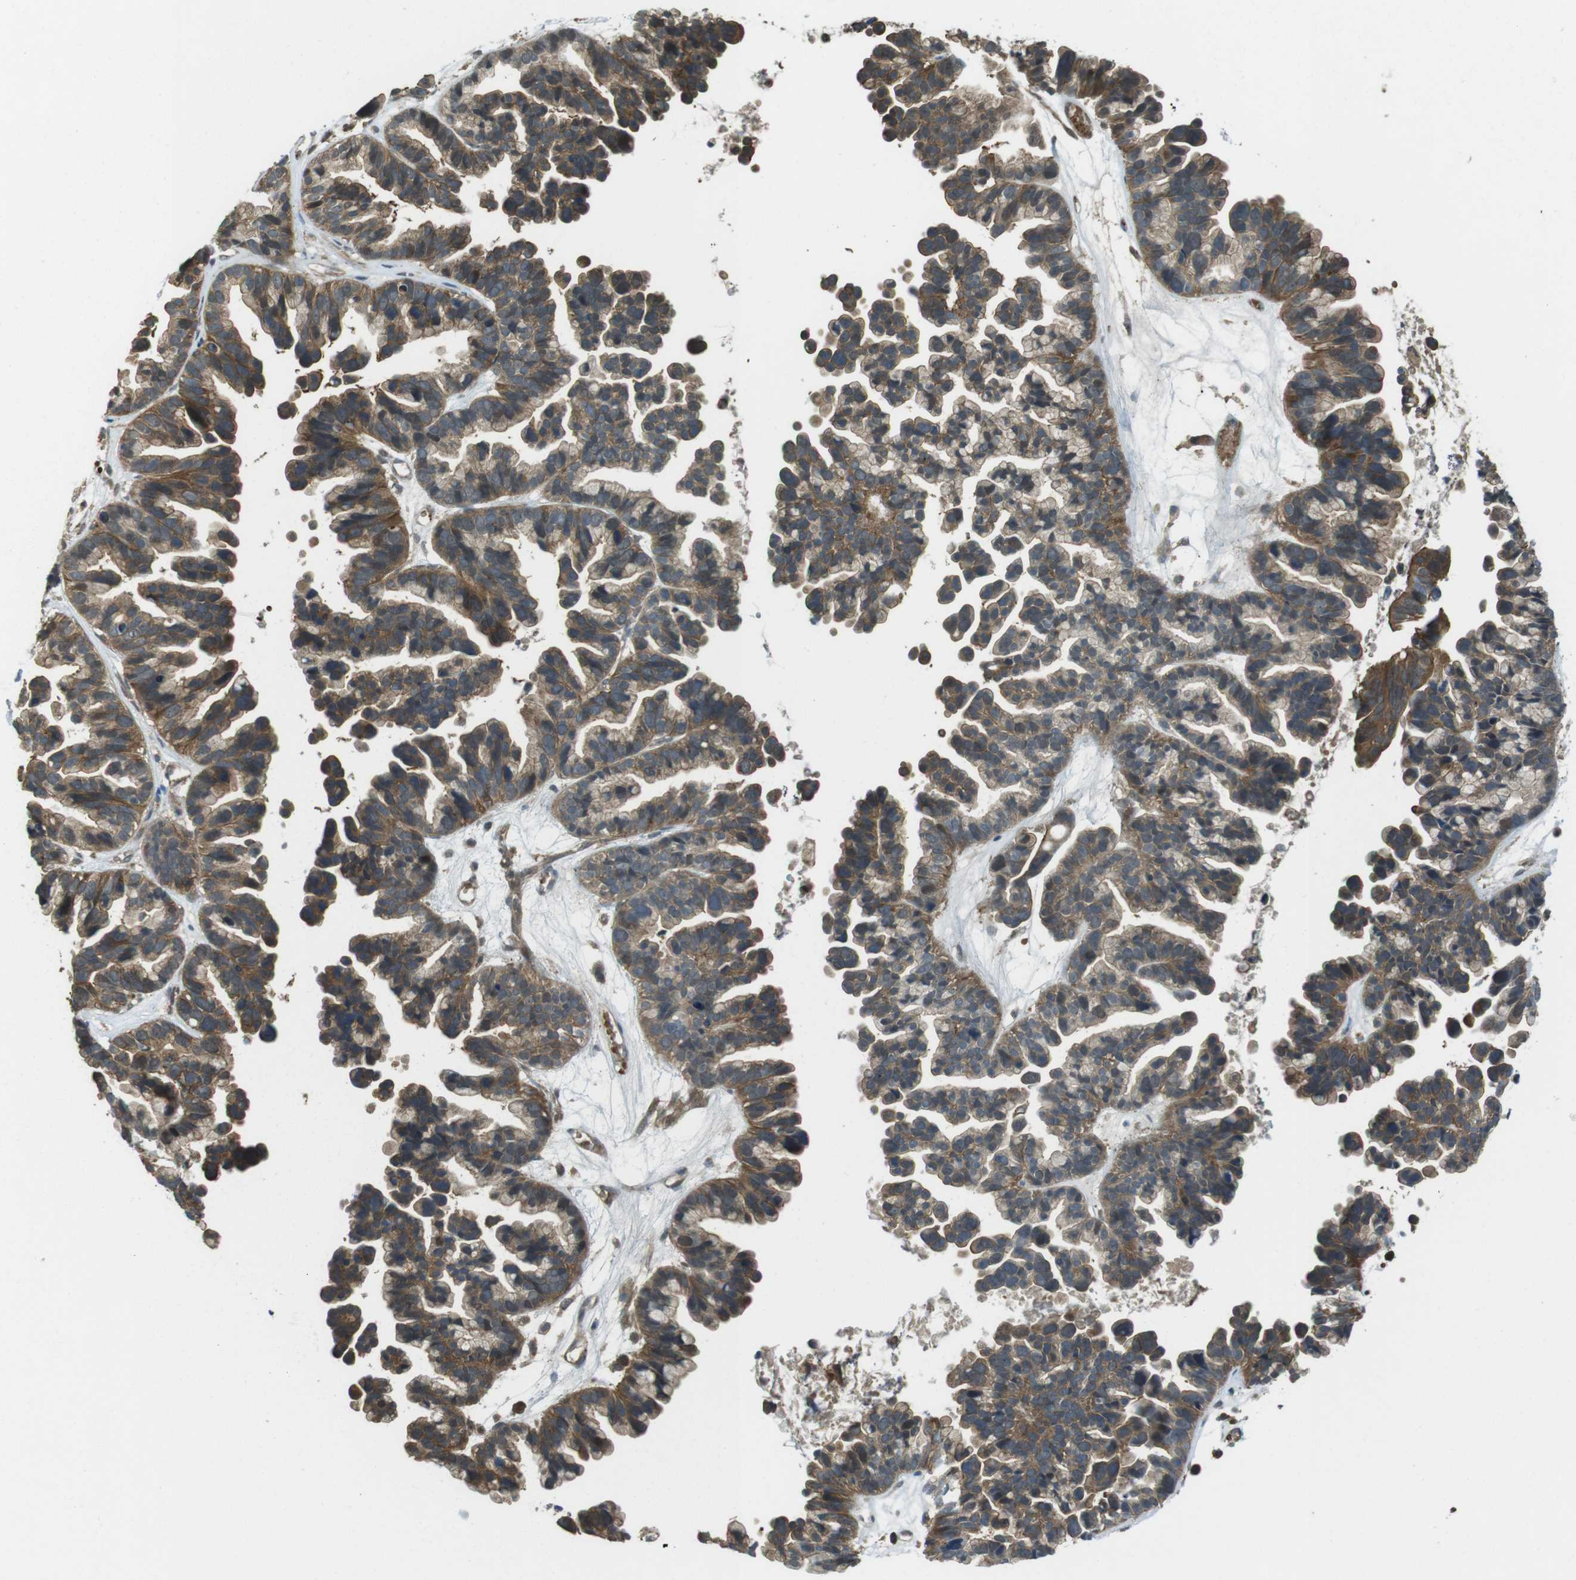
{"staining": {"intensity": "moderate", "quantity": ">75%", "location": "cytoplasmic/membranous"}, "tissue": "ovarian cancer", "cell_type": "Tumor cells", "image_type": "cancer", "snomed": [{"axis": "morphology", "description": "Cystadenocarcinoma, serous, NOS"}, {"axis": "topography", "description": "Ovary"}], "caption": "Ovarian cancer stained for a protein (brown) exhibits moderate cytoplasmic/membranous positive staining in about >75% of tumor cells.", "gene": "LRRC3B", "patient": {"sex": "female", "age": 56}}